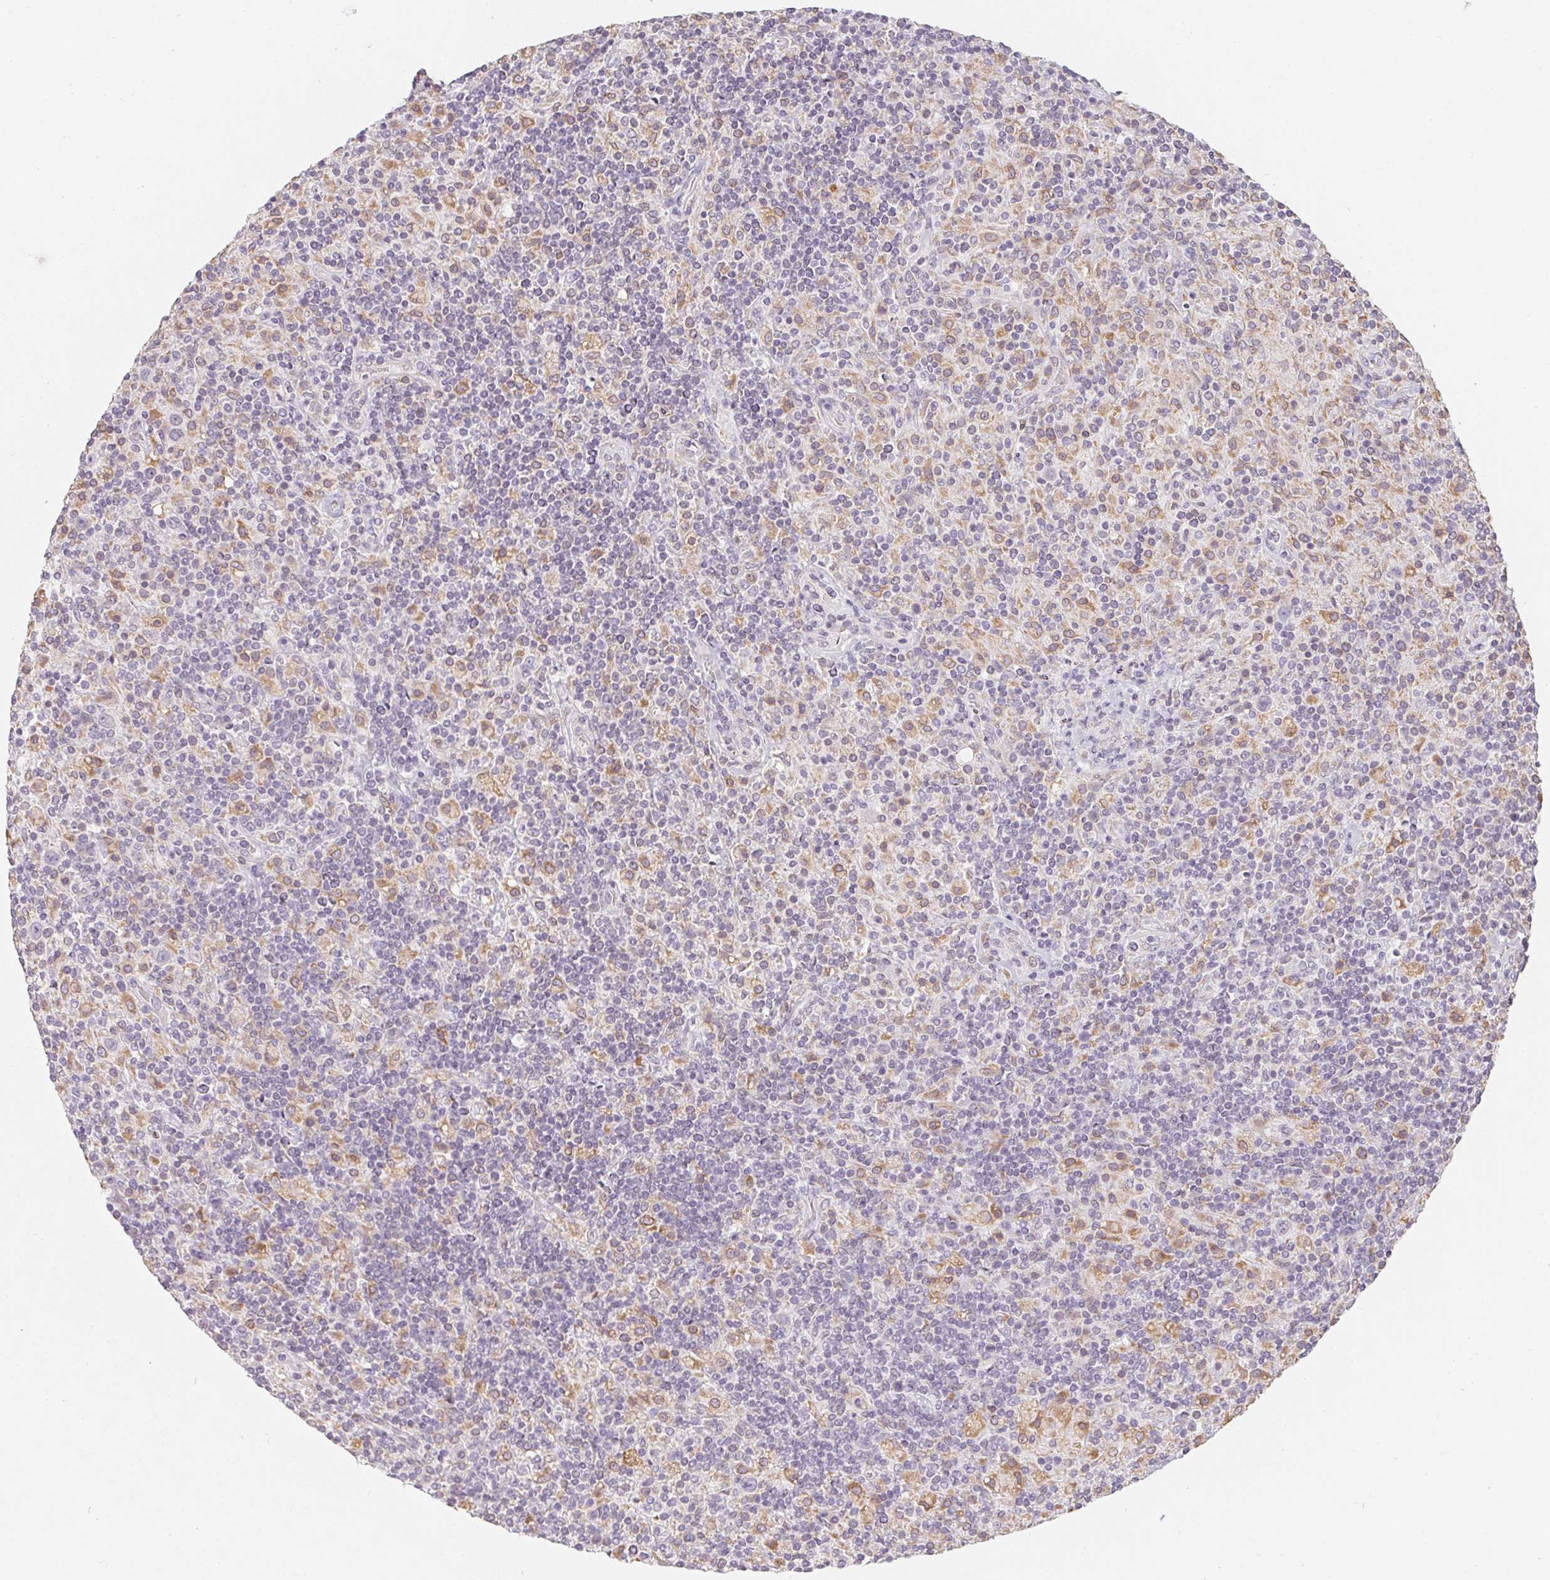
{"staining": {"intensity": "negative", "quantity": "none", "location": "none"}, "tissue": "lymphoma", "cell_type": "Tumor cells", "image_type": "cancer", "snomed": [{"axis": "morphology", "description": "Hodgkin's disease, NOS"}, {"axis": "topography", "description": "Lymph node"}], "caption": "This is an immunohistochemistry image of human Hodgkin's disease. There is no expression in tumor cells.", "gene": "SOAT1", "patient": {"sex": "male", "age": 70}}